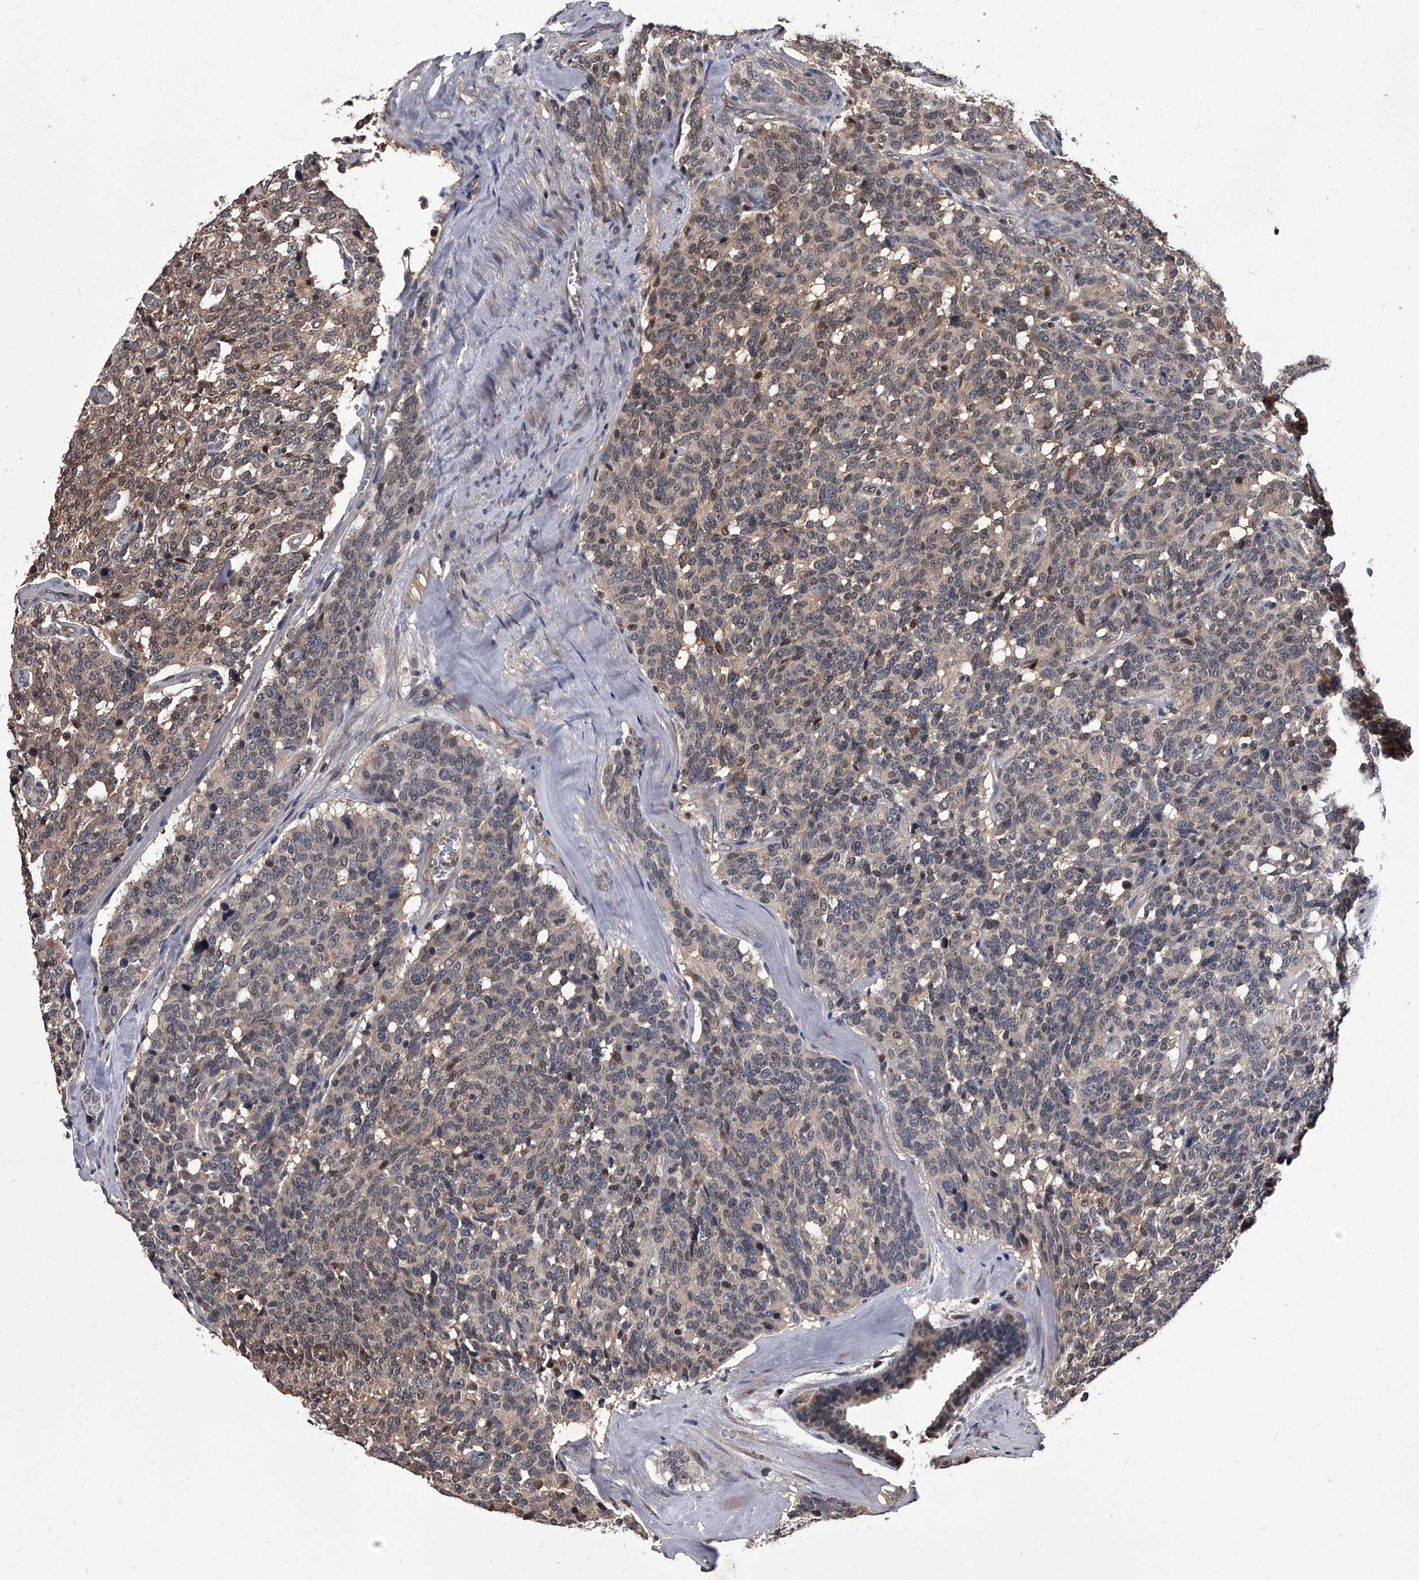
{"staining": {"intensity": "weak", "quantity": "<25%", "location": "nuclear"}, "tissue": "carcinoid", "cell_type": "Tumor cells", "image_type": "cancer", "snomed": [{"axis": "morphology", "description": "Carcinoid, malignant, NOS"}, {"axis": "topography", "description": "Lung"}], "caption": "A histopathology image of carcinoid stained for a protein shows no brown staining in tumor cells.", "gene": "SLC18B1", "patient": {"sex": "female", "age": 46}}